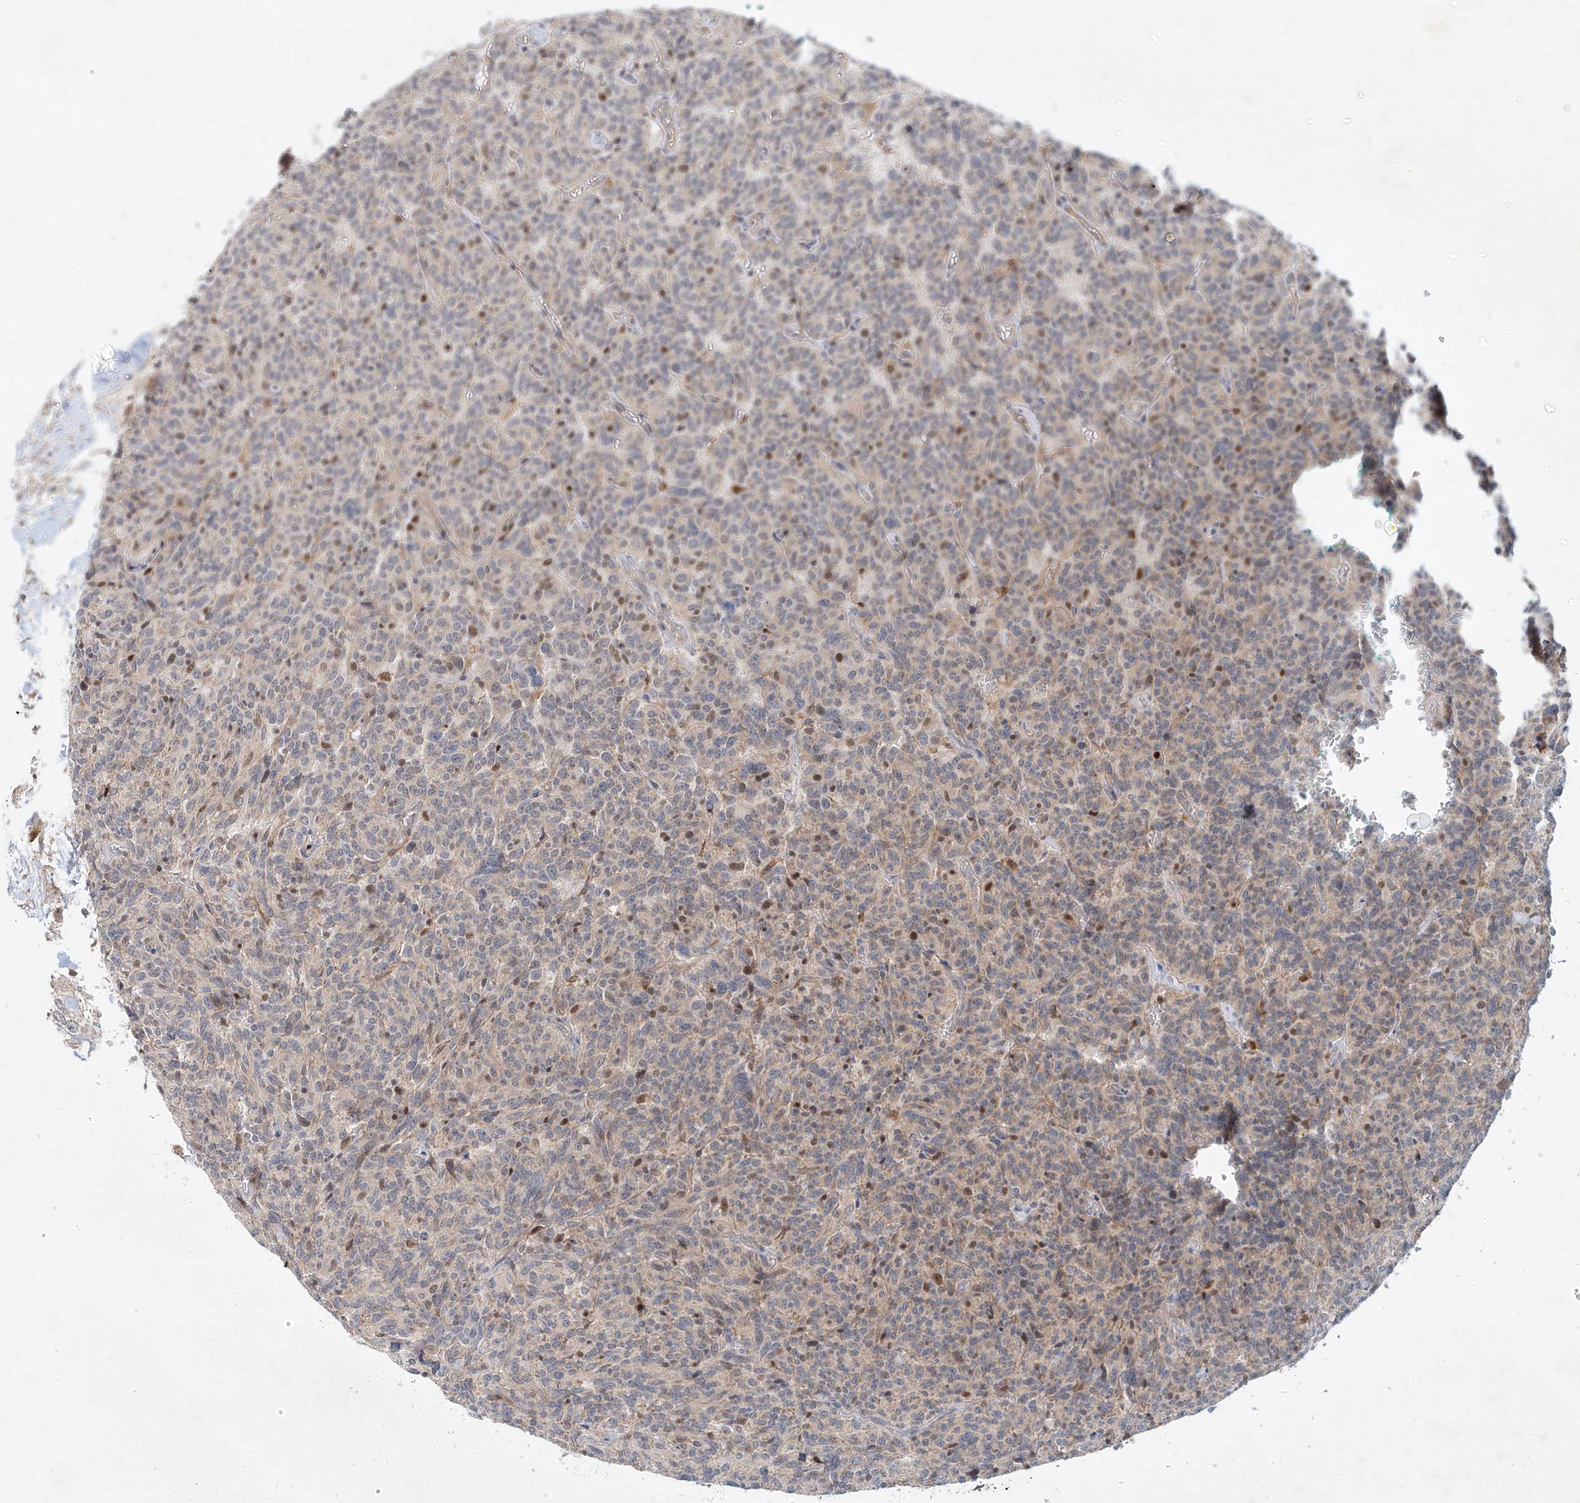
{"staining": {"intensity": "negative", "quantity": "none", "location": "none"}, "tissue": "carcinoid", "cell_type": "Tumor cells", "image_type": "cancer", "snomed": [{"axis": "morphology", "description": "Carcinoid, malignant, NOS"}, {"axis": "topography", "description": "Lung"}], "caption": "Tumor cells are negative for brown protein staining in malignant carcinoid.", "gene": "FGD2", "patient": {"sex": "female", "age": 46}}